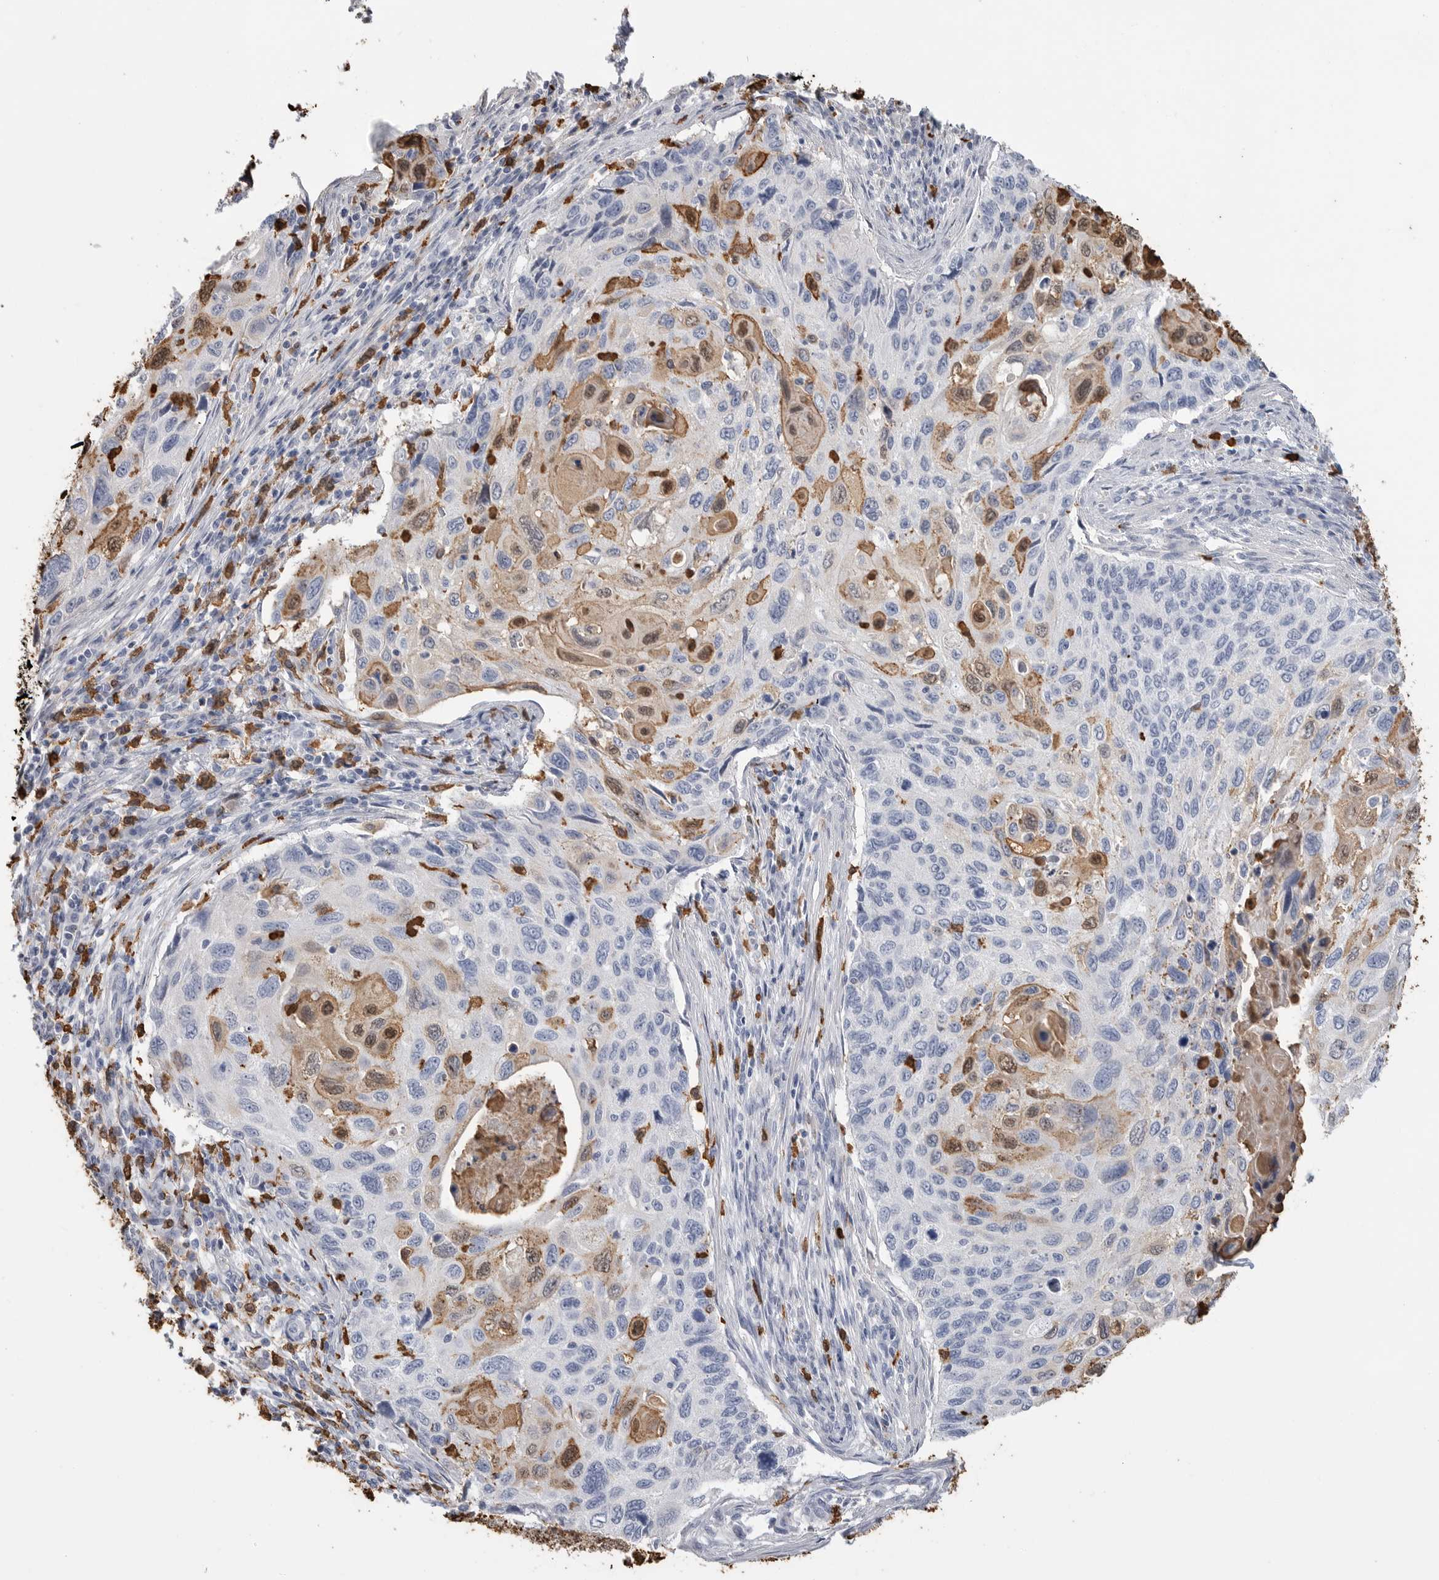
{"staining": {"intensity": "negative", "quantity": "none", "location": "none"}, "tissue": "cervical cancer", "cell_type": "Tumor cells", "image_type": "cancer", "snomed": [{"axis": "morphology", "description": "Squamous cell carcinoma, NOS"}, {"axis": "topography", "description": "Cervix"}], "caption": "Micrograph shows no protein positivity in tumor cells of cervical cancer (squamous cell carcinoma) tissue.", "gene": "CYB561D1", "patient": {"sex": "female", "age": 70}}